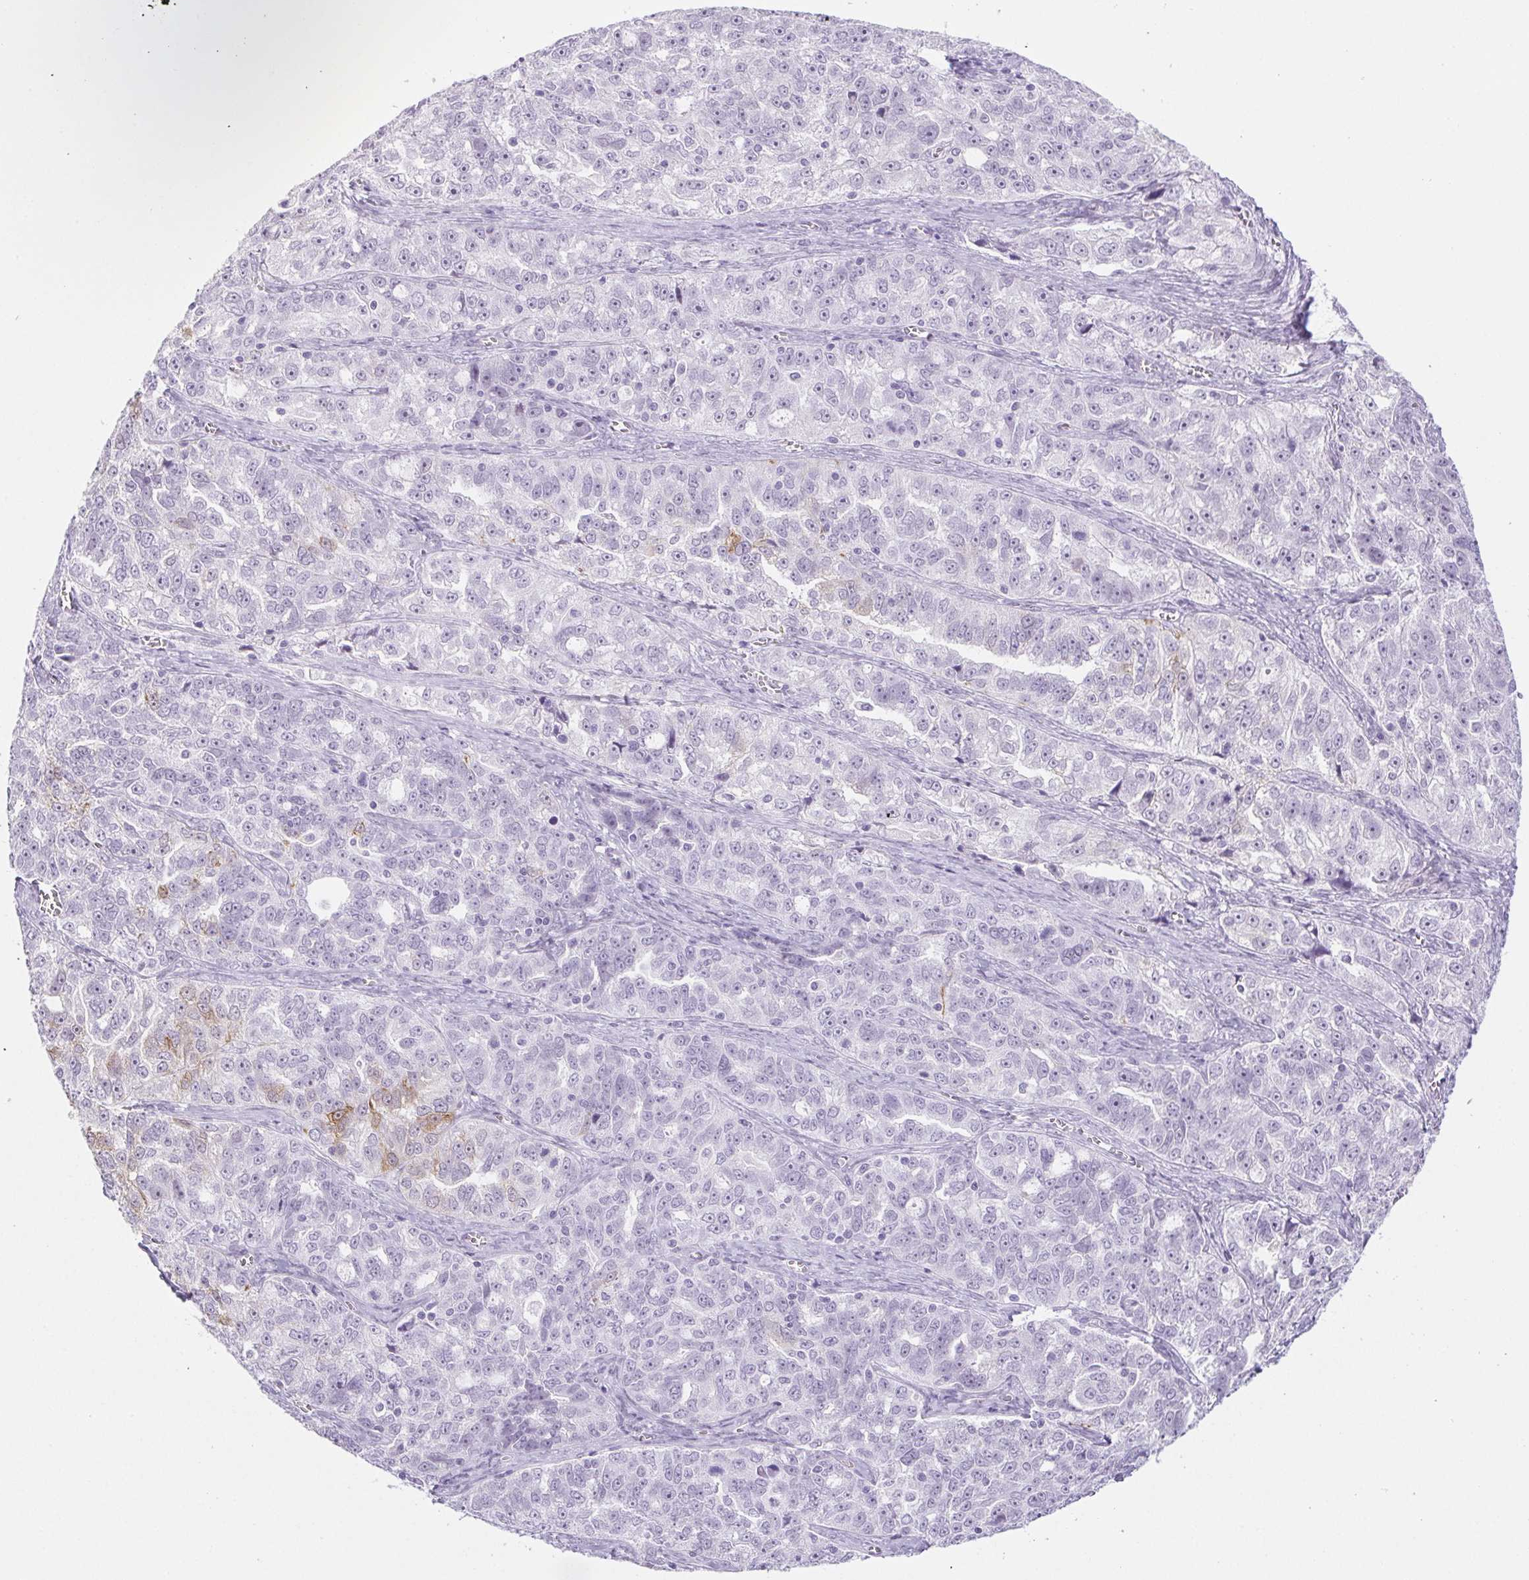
{"staining": {"intensity": "weak", "quantity": "<25%", "location": "cytoplasmic/membranous"}, "tissue": "ovarian cancer", "cell_type": "Tumor cells", "image_type": "cancer", "snomed": [{"axis": "morphology", "description": "Cystadenocarcinoma, serous, NOS"}, {"axis": "topography", "description": "Ovary"}], "caption": "This is a photomicrograph of immunohistochemistry (IHC) staining of ovarian serous cystadenocarcinoma, which shows no expression in tumor cells.", "gene": "BCAS1", "patient": {"sex": "female", "age": 51}}